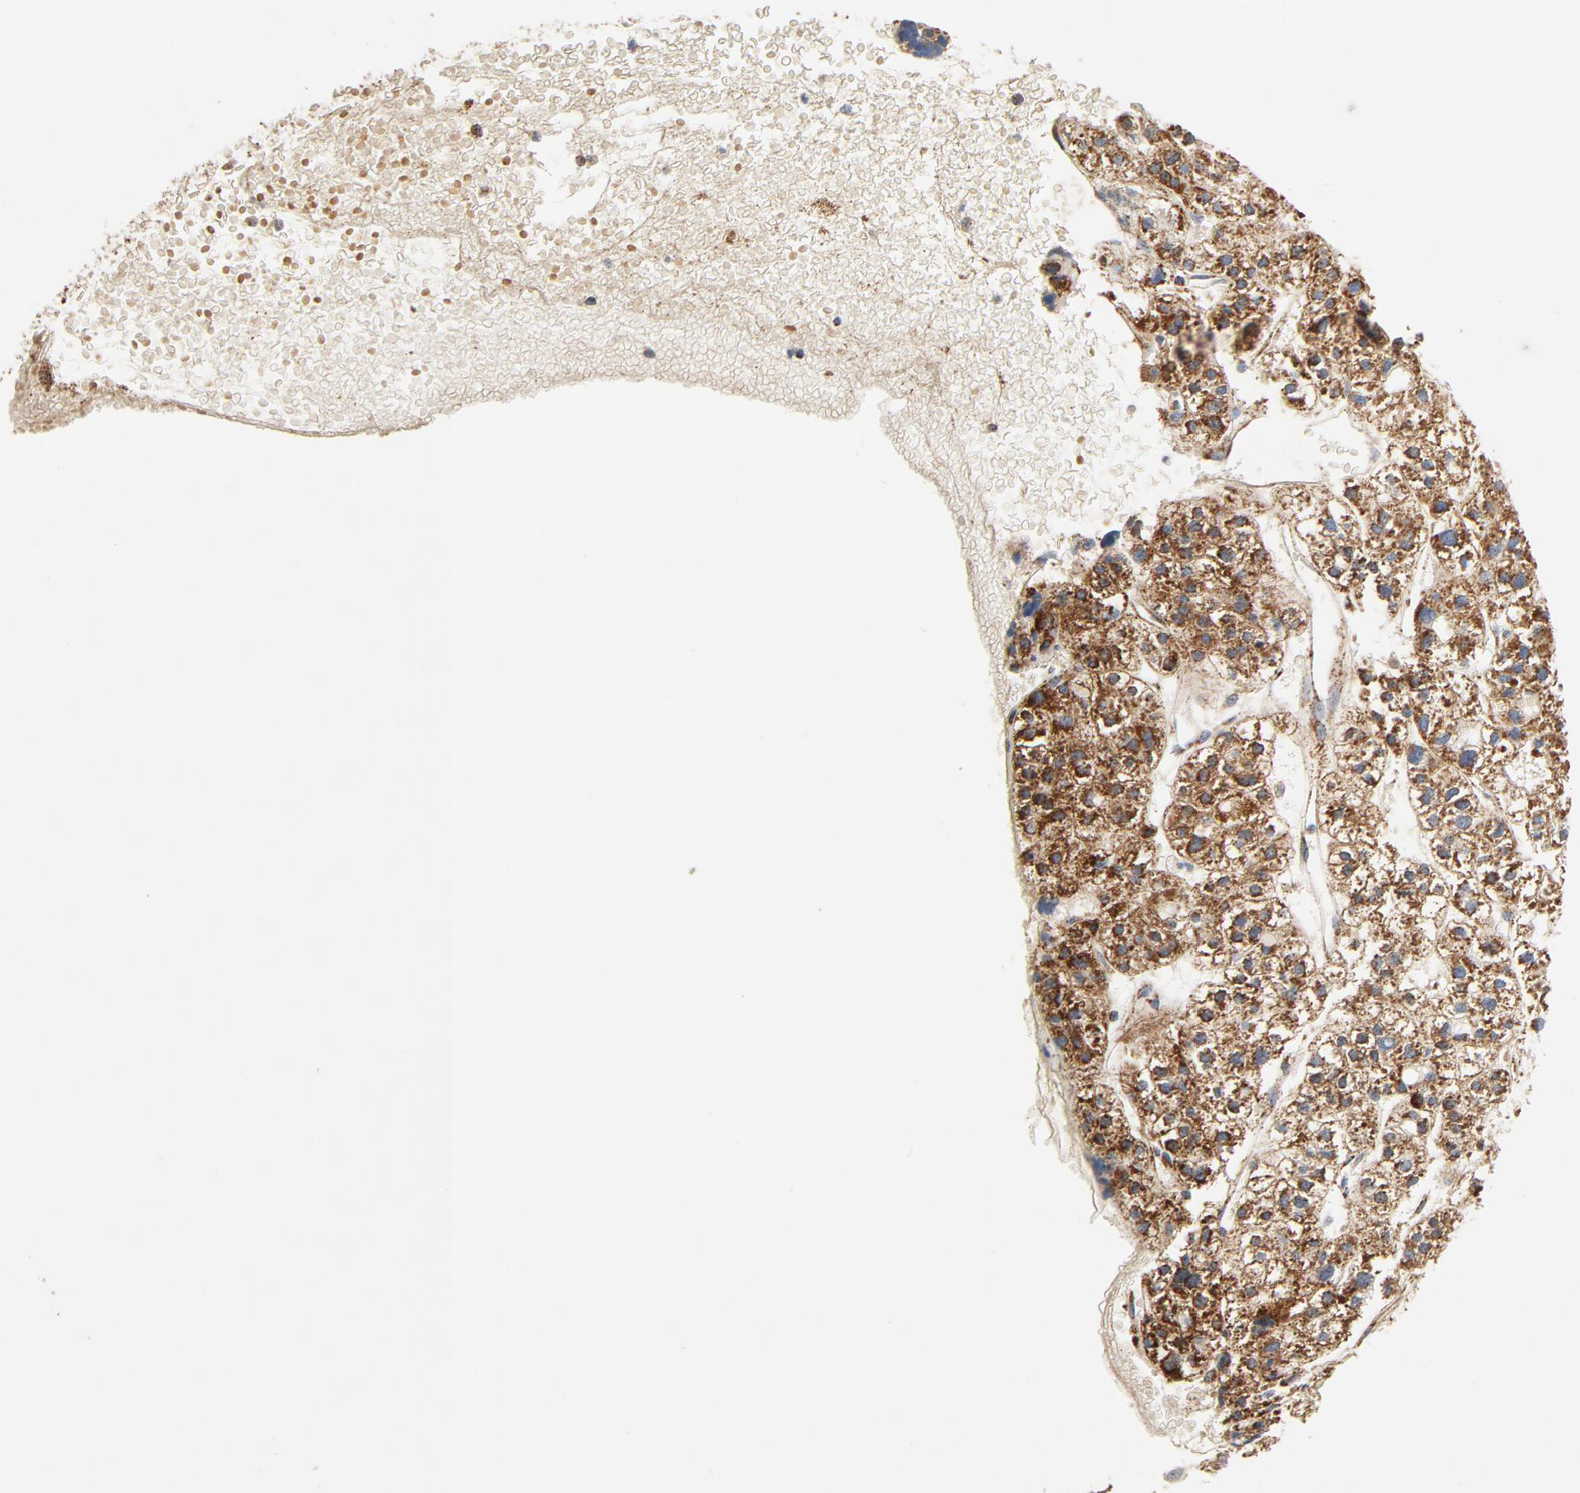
{"staining": {"intensity": "moderate", "quantity": ">75%", "location": "cytoplasmic/membranous"}, "tissue": "liver cancer", "cell_type": "Tumor cells", "image_type": "cancer", "snomed": [{"axis": "morphology", "description": "Carcinoma, Hepatocellular, NOS"}, {"axis": "topography", "description": "Liver"}], "caption": "Liver cancer (hepatocellular carcinoma) was stained to show a protein in brown. There is medium levels of moderate cytoplasmic/membranous positivity in about >75% of tumor cells.", "gene": "PCNX4", "patient": {"sex": "female", "age": 85}}